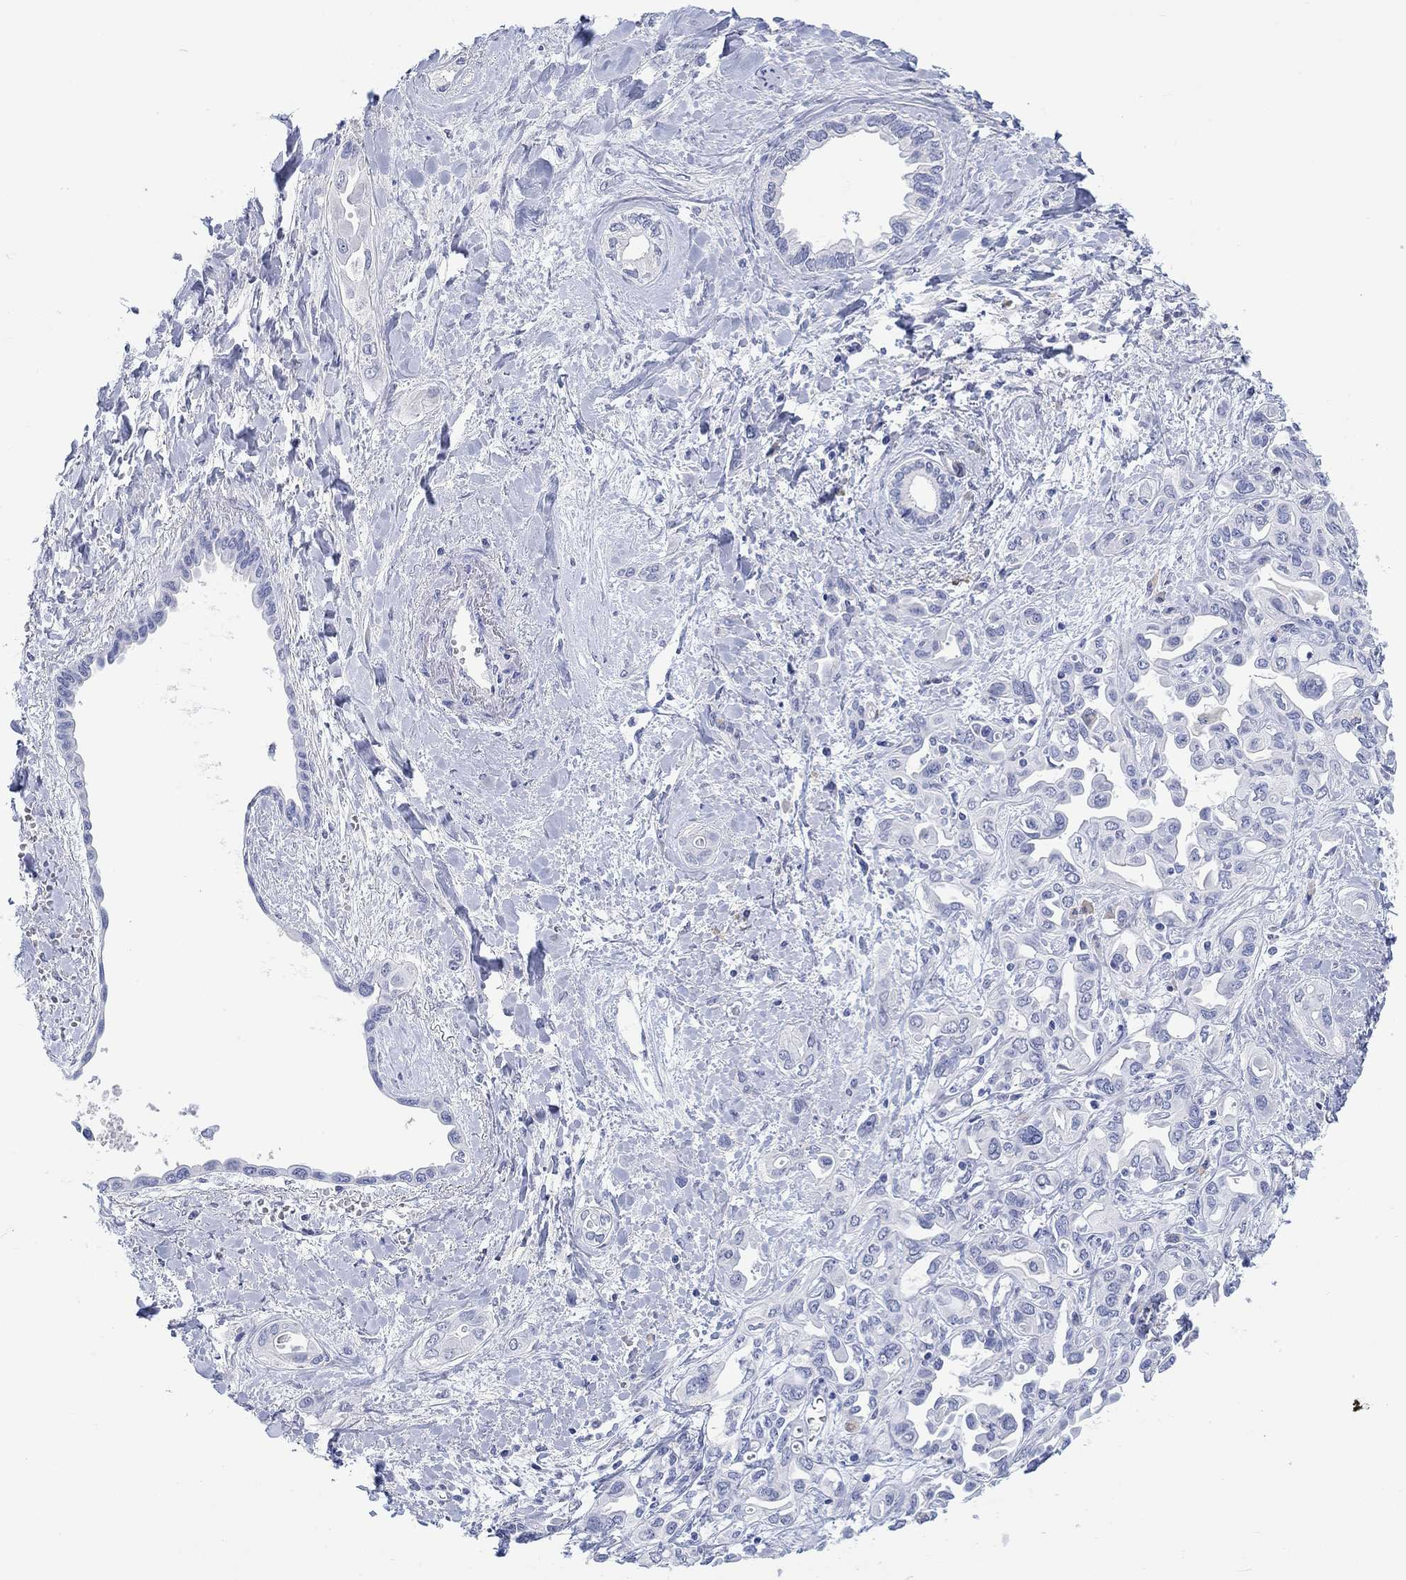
{"staining": {"intensity": "negative", "quantity": "none", "location": "none"}, "tissue": "liver cancer", "cell_type": "Tumor cells", "image_type": "cancer", "snomed": [{"axis": "morphology", "description": "Cholangiocarcinoma"}, {"axis": "topography", "description": "Liver"}], "caption": "The IHC photomicrograph has no significant staining in tumor cells of liver cholangiocarcinoma tissue.", "gene": "MSI1", "patient": {"sex": "female", "age": 64}}